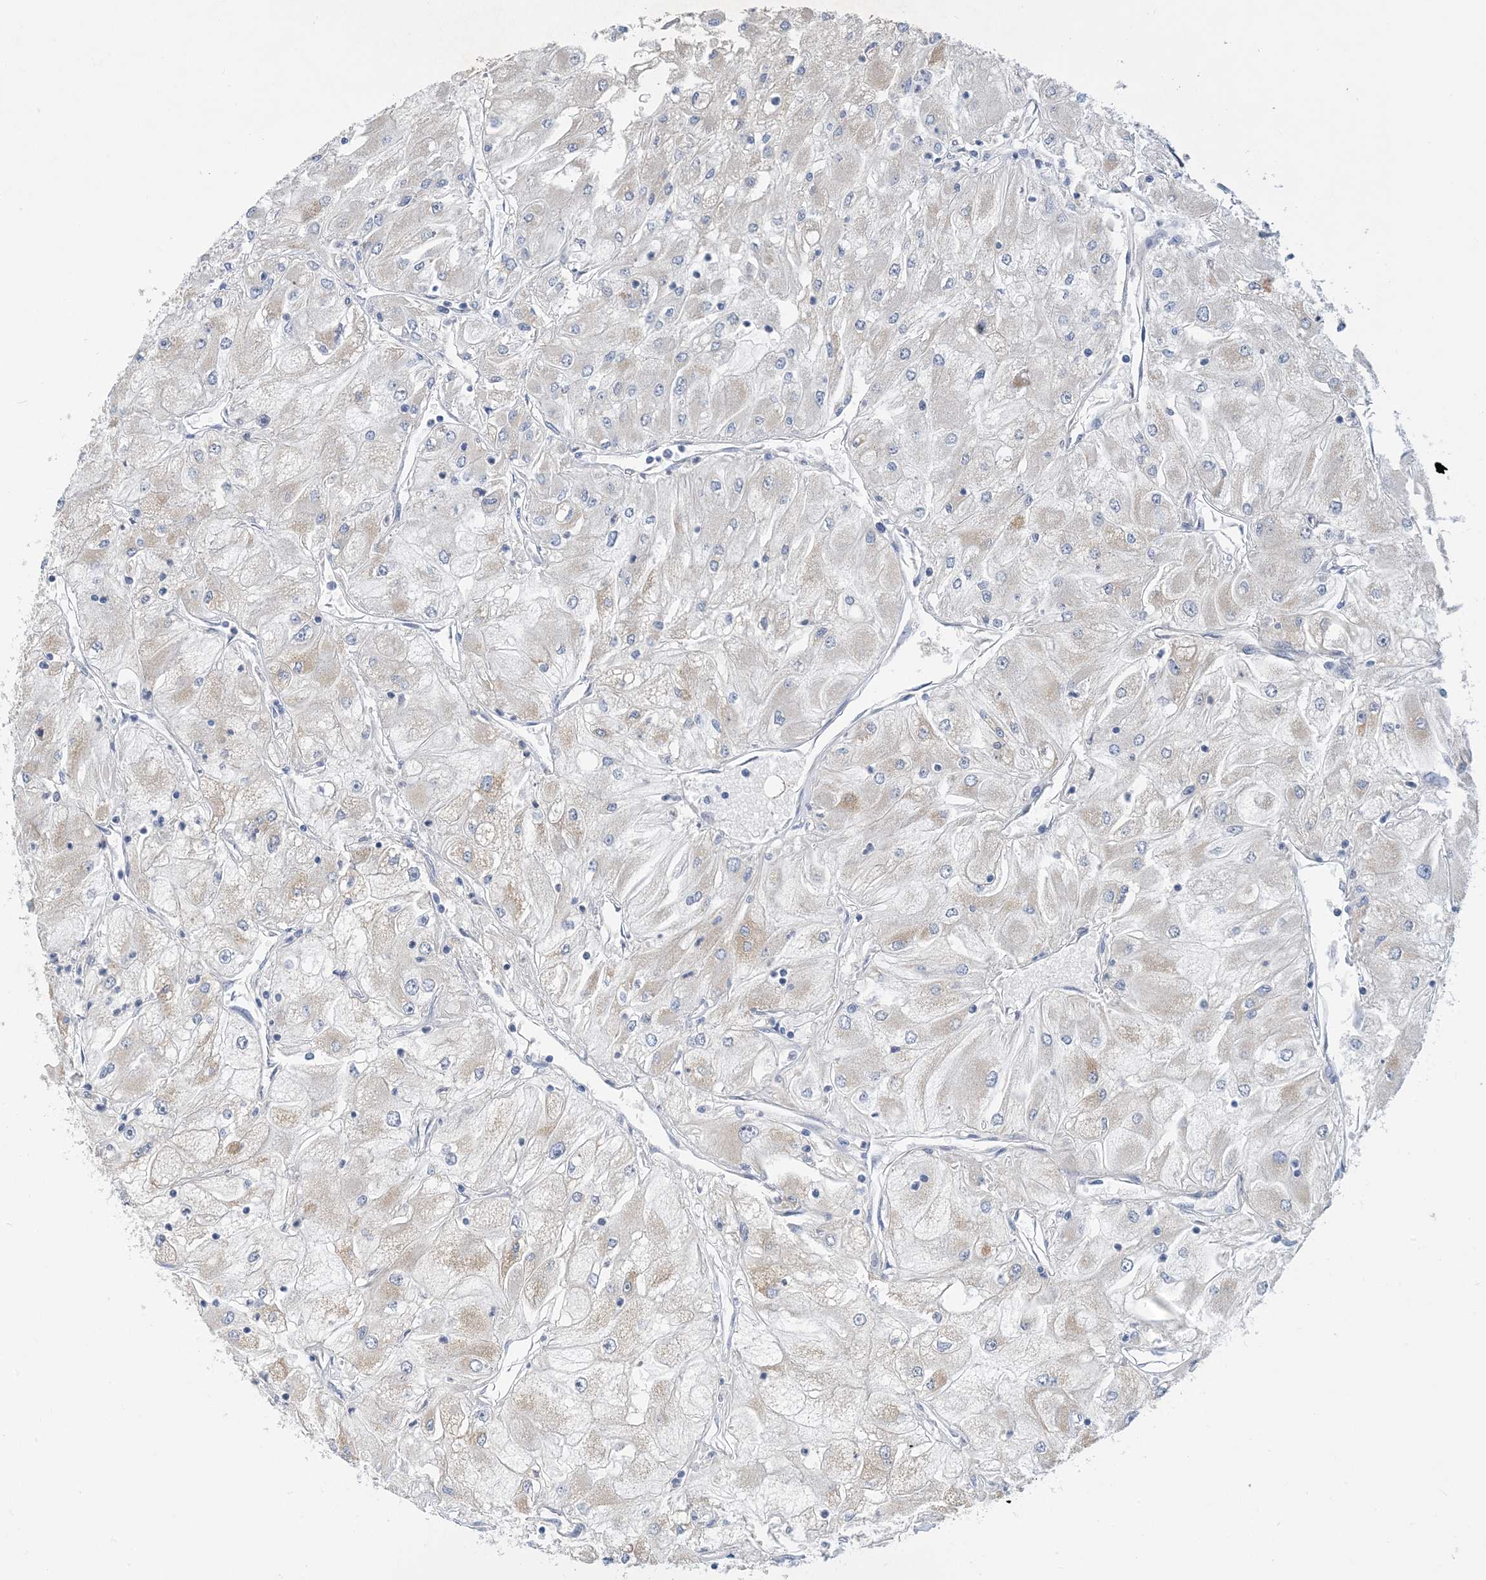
{"staining": {"intensity": "negative", "quantity": "none", "location": "none"}, "tissue": "renal cancer", "cell_type": "Tumor cells", "image_type": "cancer", "snomed": [{"axis": "morphology", "description": "Adenocarcinoma, NOS"}, {"axis": "topography", "description": "Kidney"}], "caption": "Photomicrograph shows no significant protein positivity in tumor cells of adenocarcinoma (renal).", "gene": "ZCCHC18", "patient": {"sex": "male", "age": 80}}